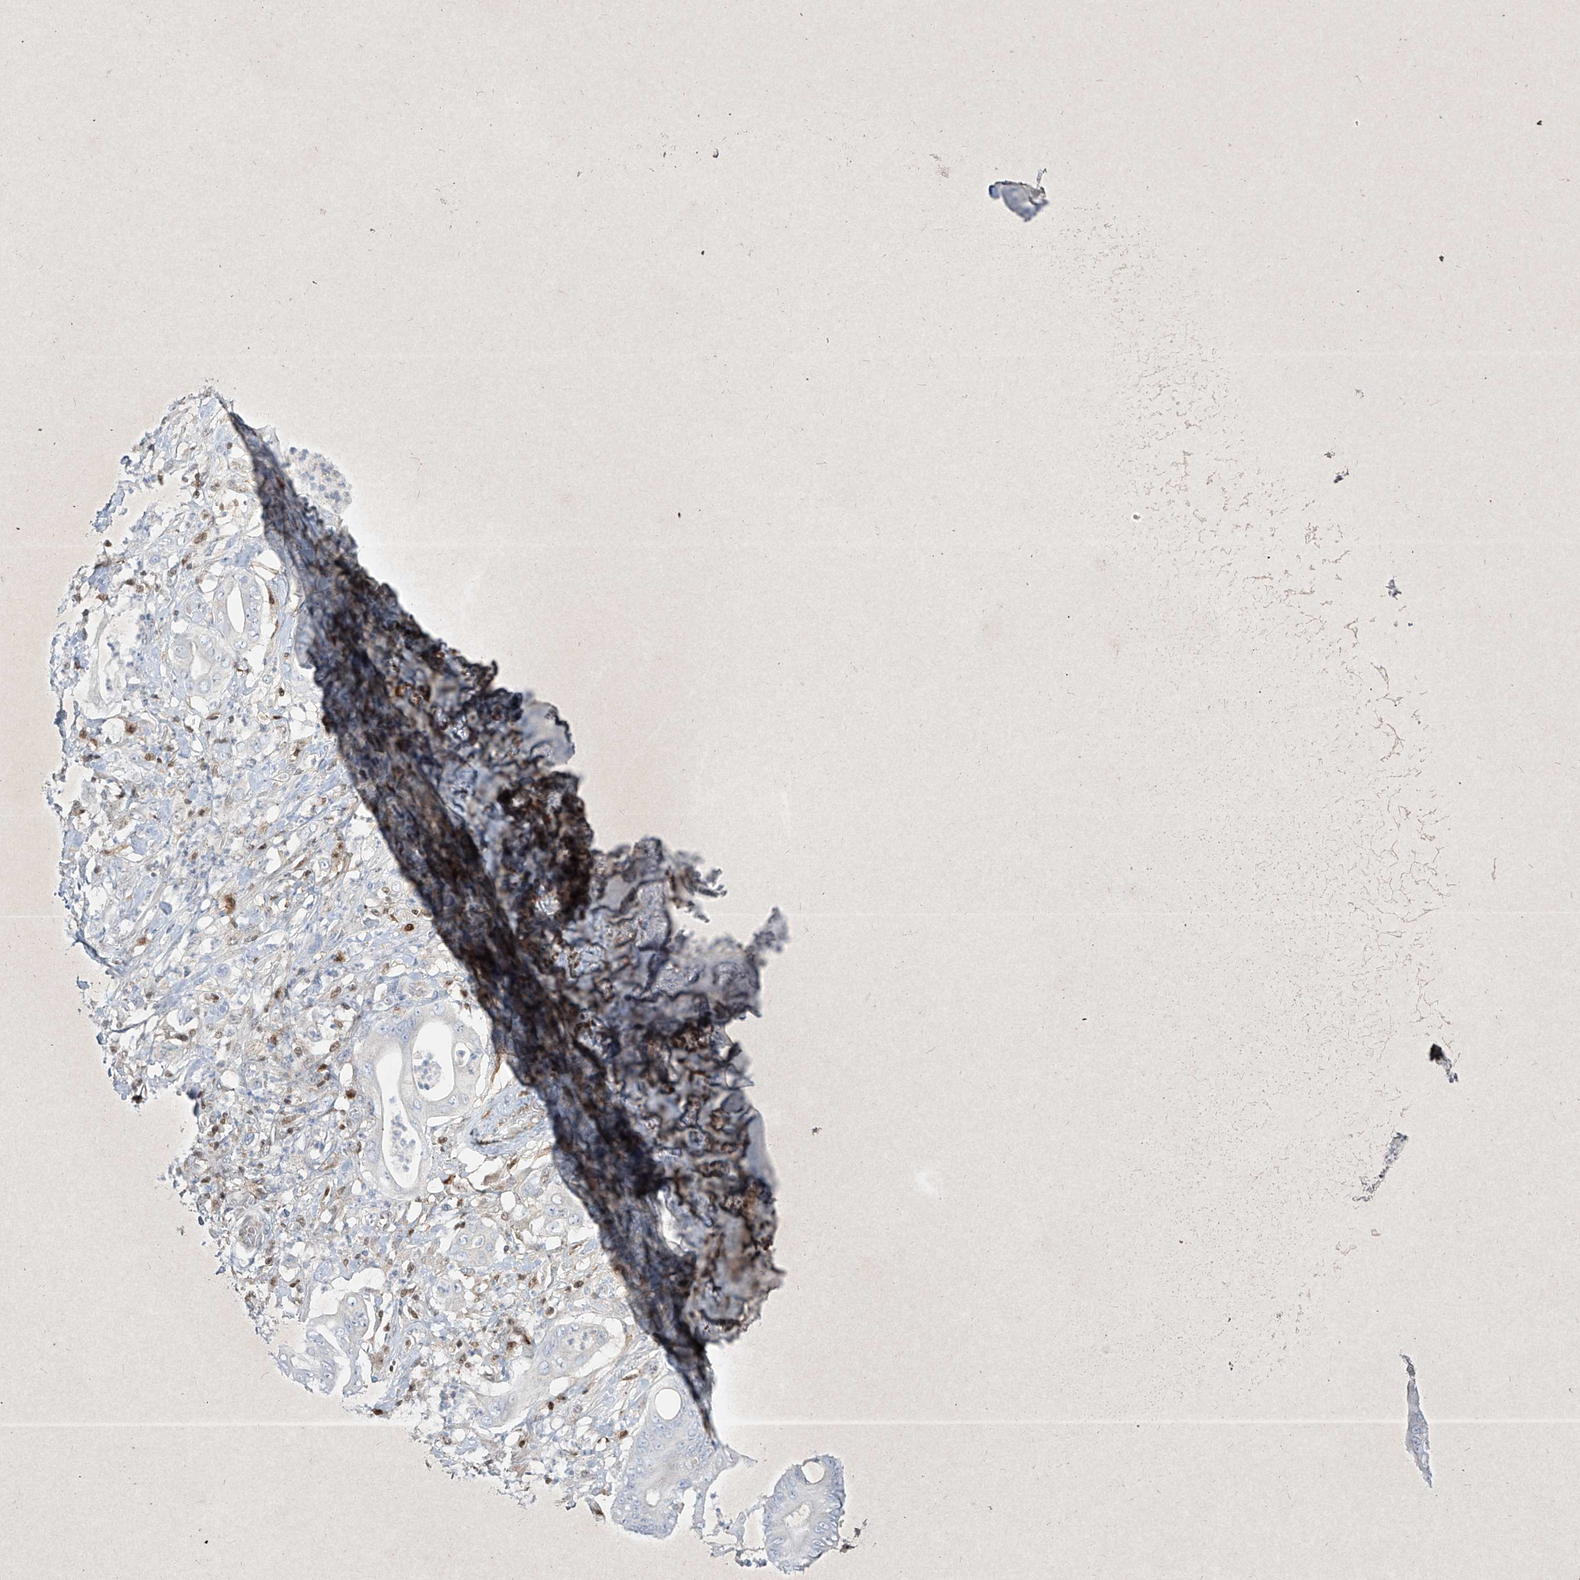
{"staining": {"intensity": "negative", "quantity": "none", "location": "none"}, "tissue": "stomach cancer", "cell_type": "Tumor cells", "image_type": "cancer", "snomed": [{"axis": "morphology", "description": "Adenocarcinoma, NOS"}, {"axis": "topography", "description": "Stomach"}], "caption": "This is an immunohistochemistry micrograph of human adenocarcinoma (stomach). There is no staining in tumor cells.", "gene": "PSMB10", "patient": {"sex": "female", "age": 73}}